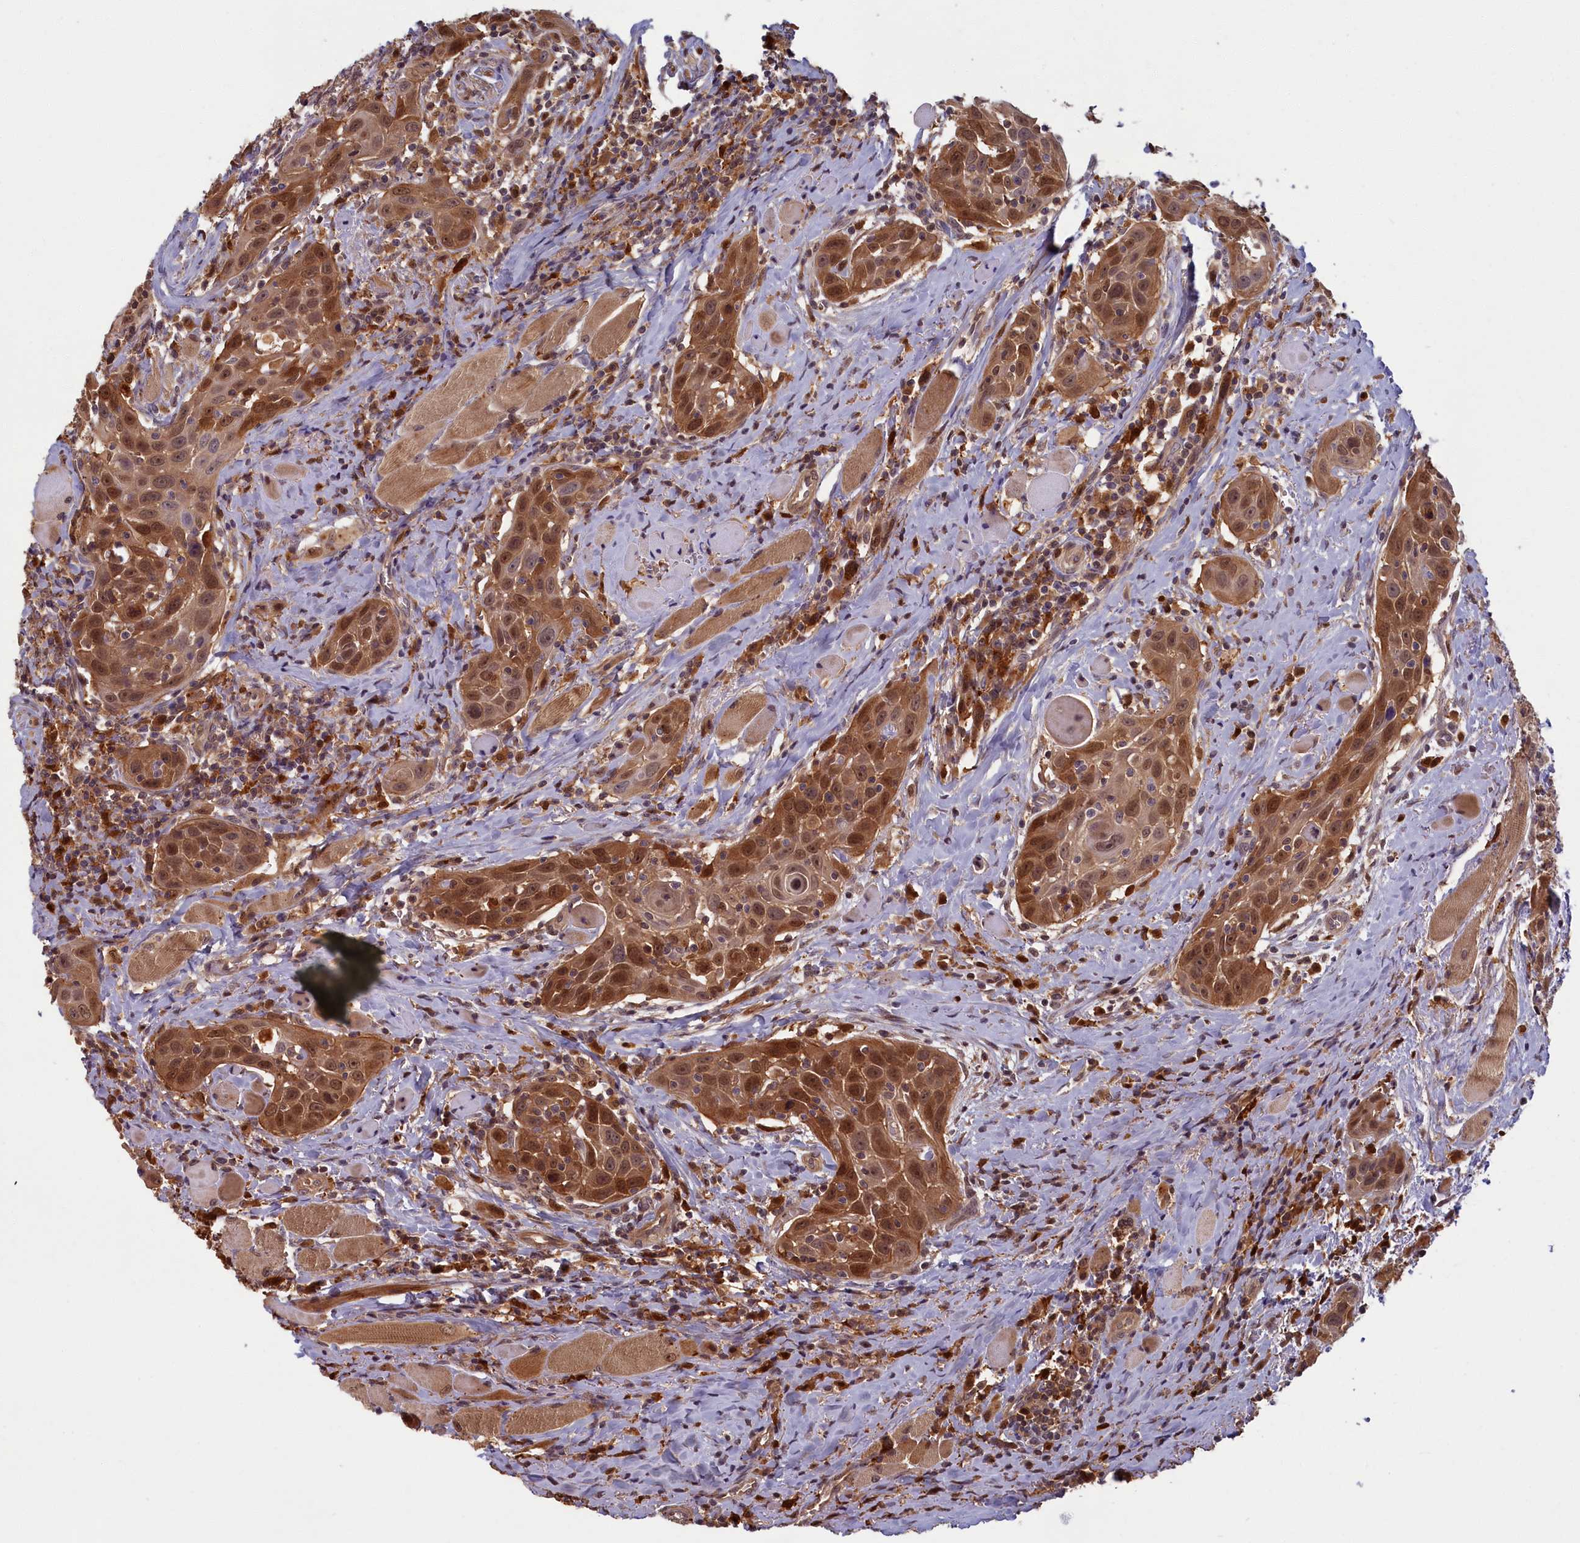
{"staining": {"intensity": "strong", "quantity": ">75%", "location": "cytoplasmic/membranous,nuclear"}, "tissue": "head and neck cancer", "cell_type": "Tumor cells", "image_type": "cancer", "snomed": [{"axis": "morphology", "description": "Squamous cell carcinoma, NOS"}, {"axis": "topography", "description": "Oral tissue"}, {"axis": "topography", "description": "Head-Neck"}], "caption": "A high amount of strong cytoplasmic/membranous and nuclear staining is appreciated in about >75% of tumor cells in head and neck cancer (squamous cell carcinoma) tissue. The staining was performed using DAB, with brown indicating positive protein expression. Nuclei are stained blue with hematoxylin.", "gene": "BLVRB", "patient": {"sex": "female", "age": 50}}